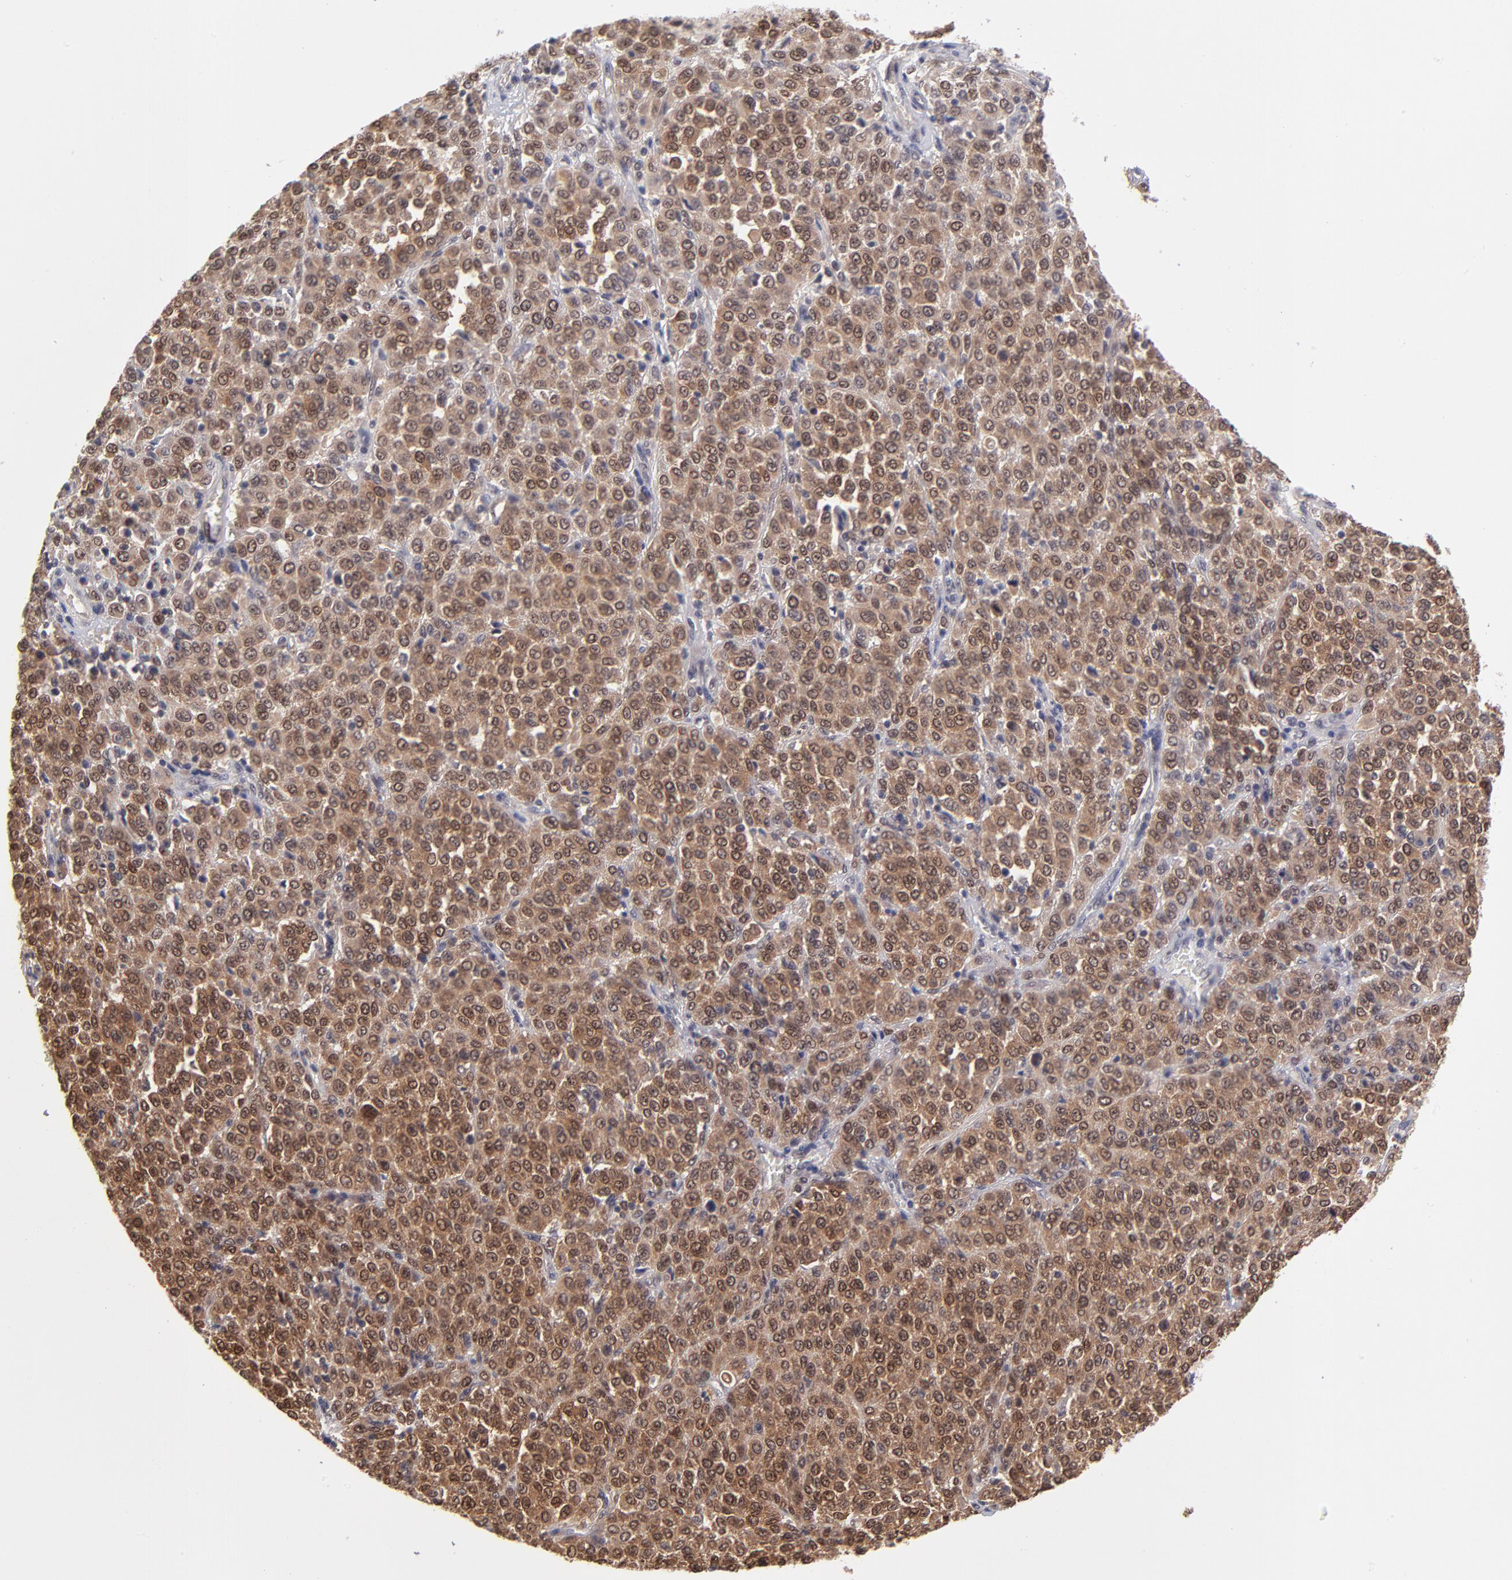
{"staining": {"intensity": "moderate", "quantity": ">75%", "location": "cytoplasmic/membranous,nuclear"}, "tissue": "melanoma", "cell_type": "Tumor cells", "image_type": "cancer", "snomed": [{"axis": "morphology", "description": "Malignant melanoma, Metastatic site"}, {"axis": "topography", "description": "Pancreas"}], "caption": "Protein expression analysis of malignant melanoma (metastatic site) displays moderate cytoplasmic/membranous and nuclear positivity in about >75% of tumor cells.", "gene": "UBE2E3", "patient": {"sex": "female", "age": 30}}